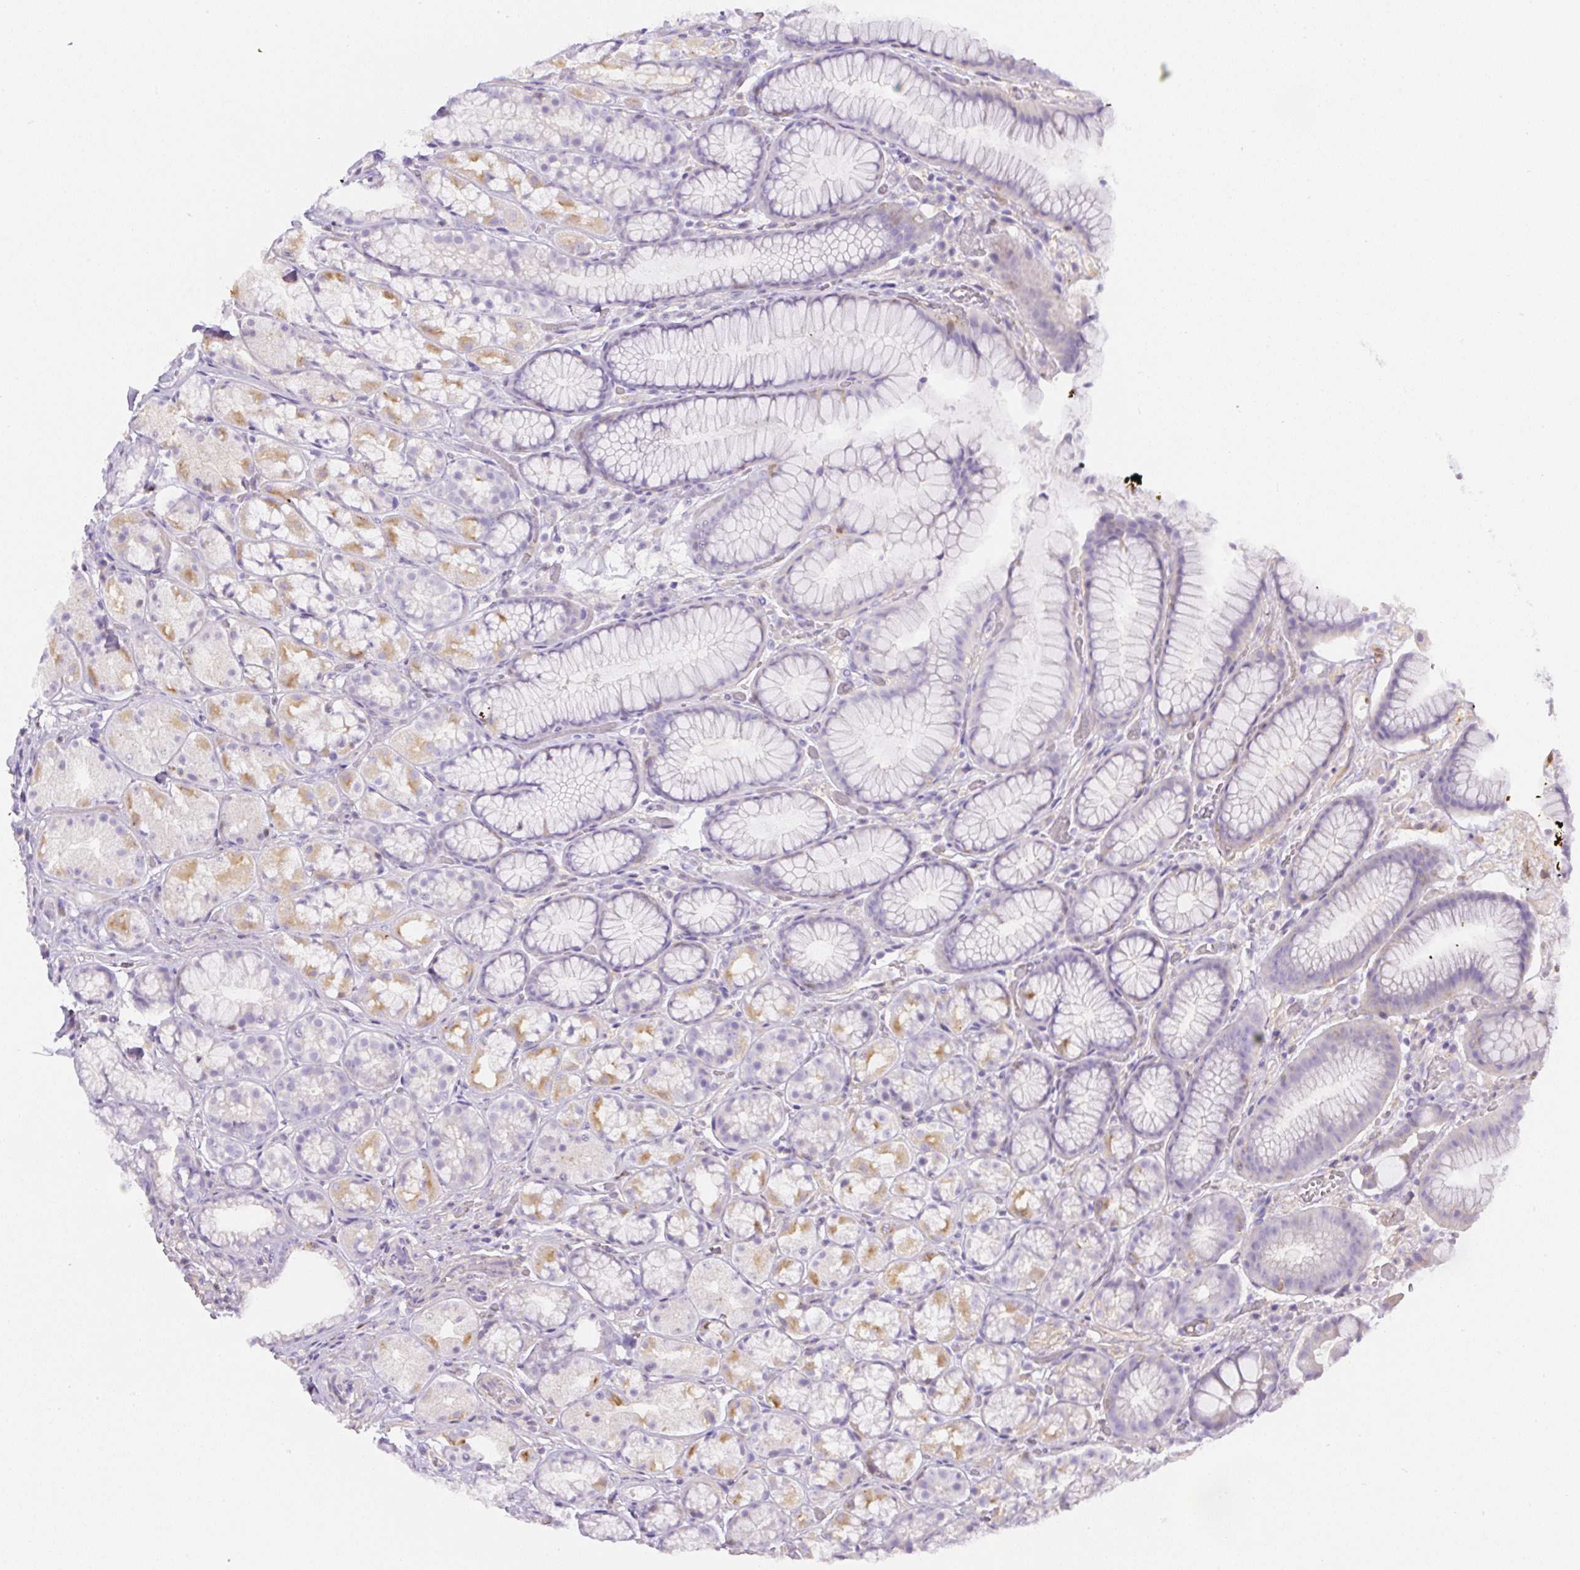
{"staining": {"intensity": "moderate", "quantity": "<25%", "location": "cytoplasmic/membranous"}, "tissue": "stomach", "cell_type": "Glandular cells", "image_type": "normal", "snomed": [{"axis": "morphology", "description": "Normal tissue, NOS"}, {"axis": "topography", "description": "Smooth muscle"}, {"axis": "topography", "description": "Stomach"}], "caption": "Immunohistochemical staining of benign stomach shows moderate cytoplasmic/membranous protein expression in approximately <25% of glandular cells. The staining is performed using DAB (3,3'-diaminobenzidine) brown chromogen to label protein expression. The nuclei are counter-stained blue using hematoxylin.", "gene": "PIP5KL1", "patient": {"sex": "male", "age": 70}}